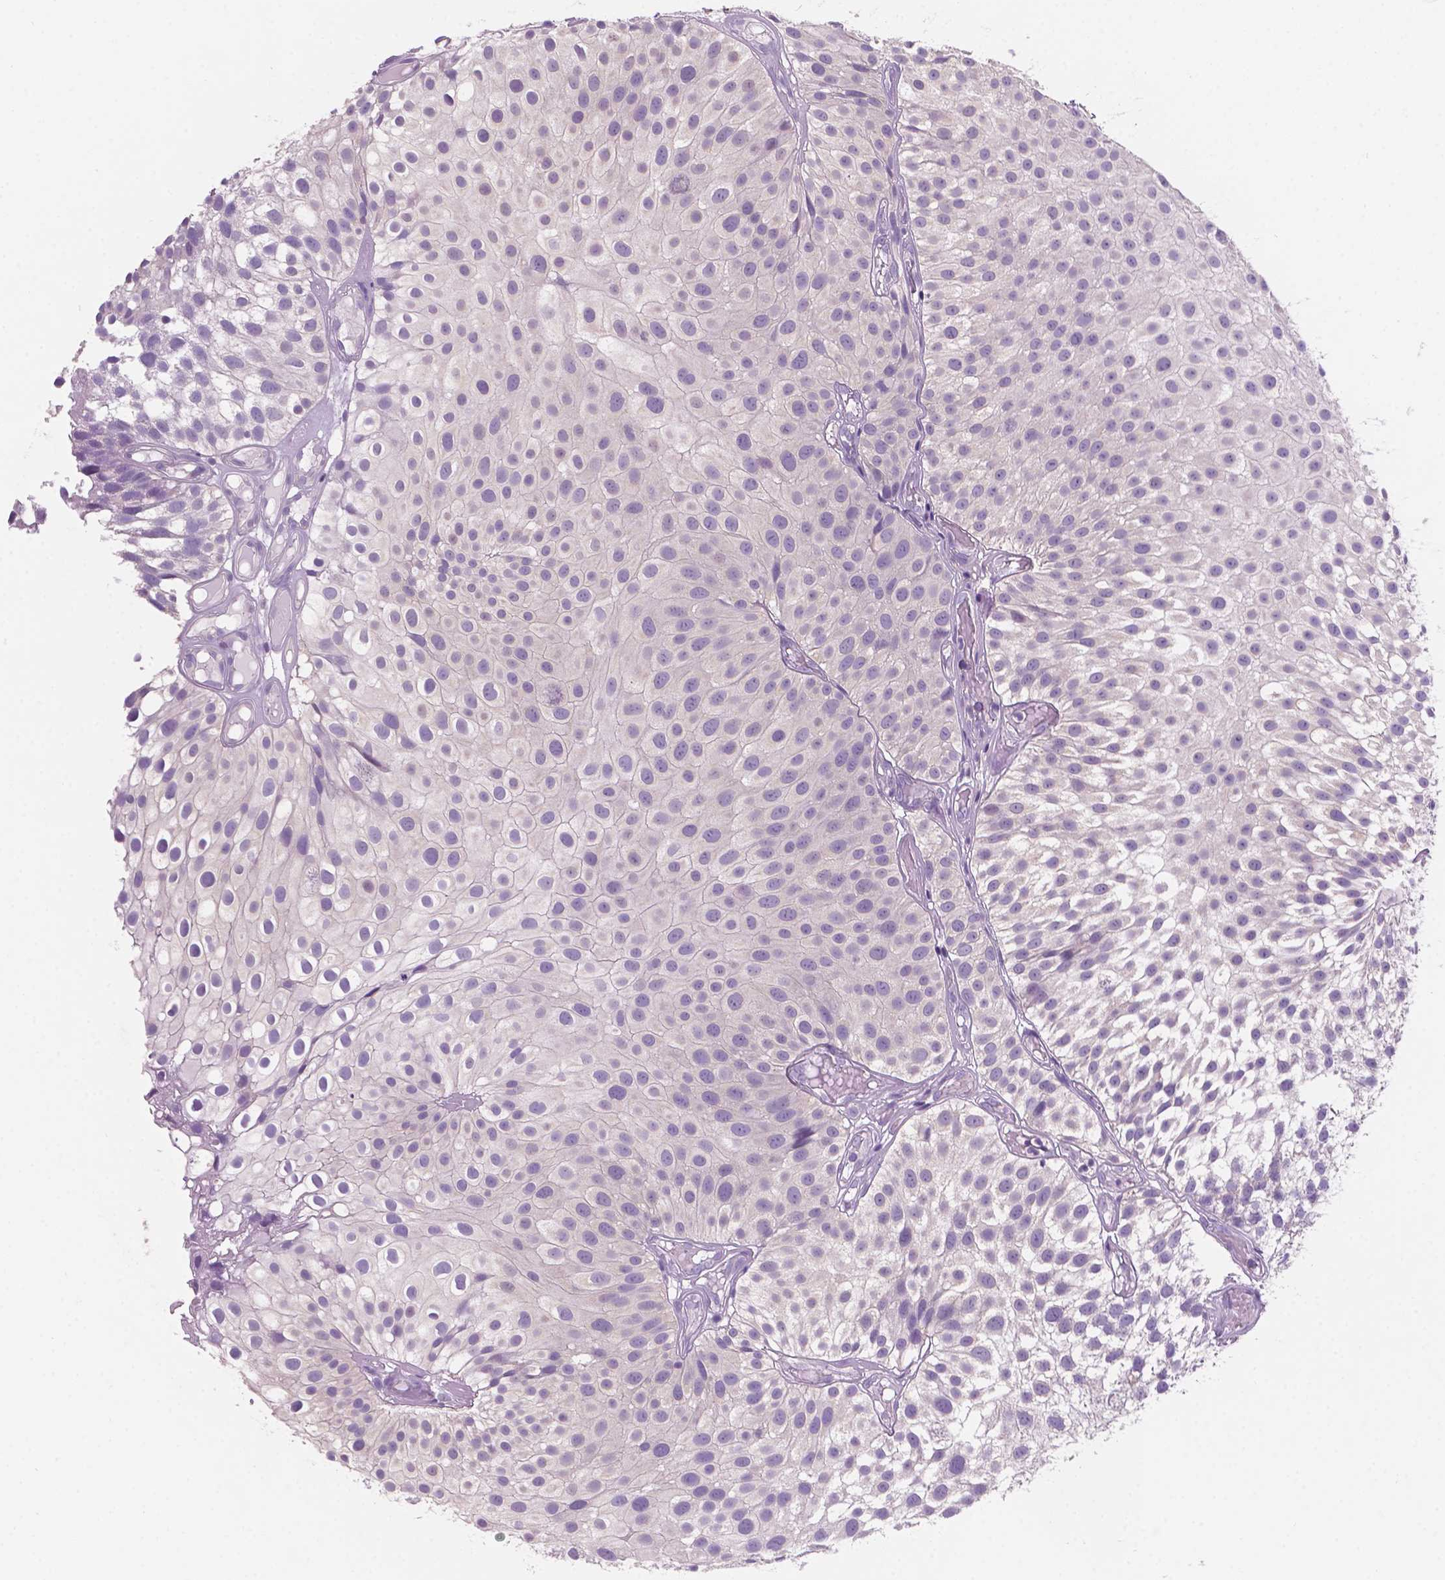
{"staining": {"intensity": "negative", "quantity": "none", "location": "none"}, "tissue": "urothelial cancer", "cell_type": "Tumor cells", "image_type": "cancer", "snomed": [{"axis": "morphology", "description": "Urothelial carcinoma, Low grade"}, {"axis": "topography", "description": "Urinary bladder"}], "caption": "DAB (3,3'-diaminobenzidine) immunohistochemical staining of urothelial cancer displays no significant staining in tumor cells.", "gene": "SBSN", "patient": {"sex": "male", "age": 79}}